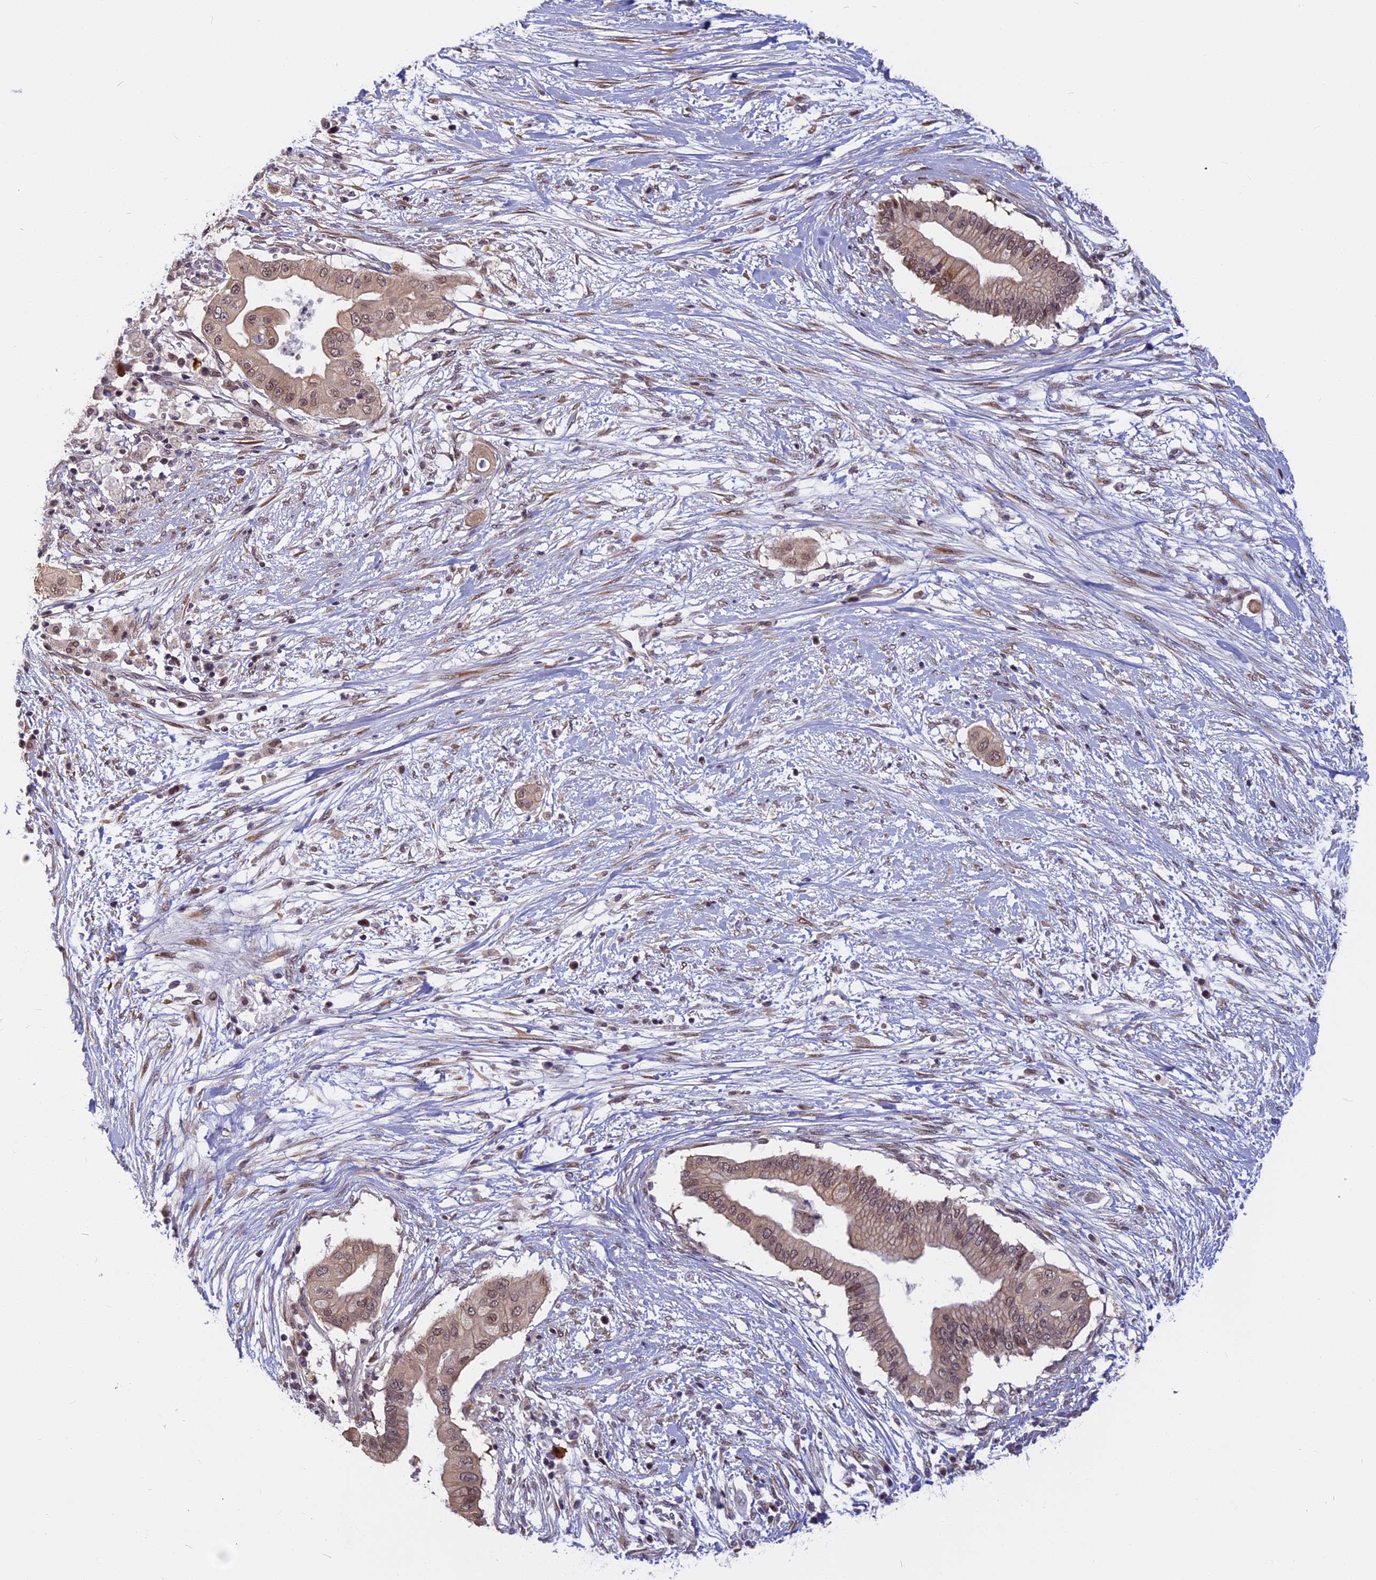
{"staining": {"intensity": "weak", "quantity": ">75%", "location": "cytoplasmic/membranous,nuclear"}, "tissue": "pancreatic cancer", "cell_type": "Tumor cells", "image_type": "cancer", "snomed": [{"axis": "morphology", "description": "Adenocarcinoma, NOS"}, {"axis": "topography", "description": "Pancreas"}], "caption": "A photomicrograph of human pancreatic adenocarcinoma stained for a protein demonstrates weak cytoplasmic/membranous and nuclear brown staining in tumor cells.", "gene": "CCDC113", "patient": {"sex": "male", "age": 68}}